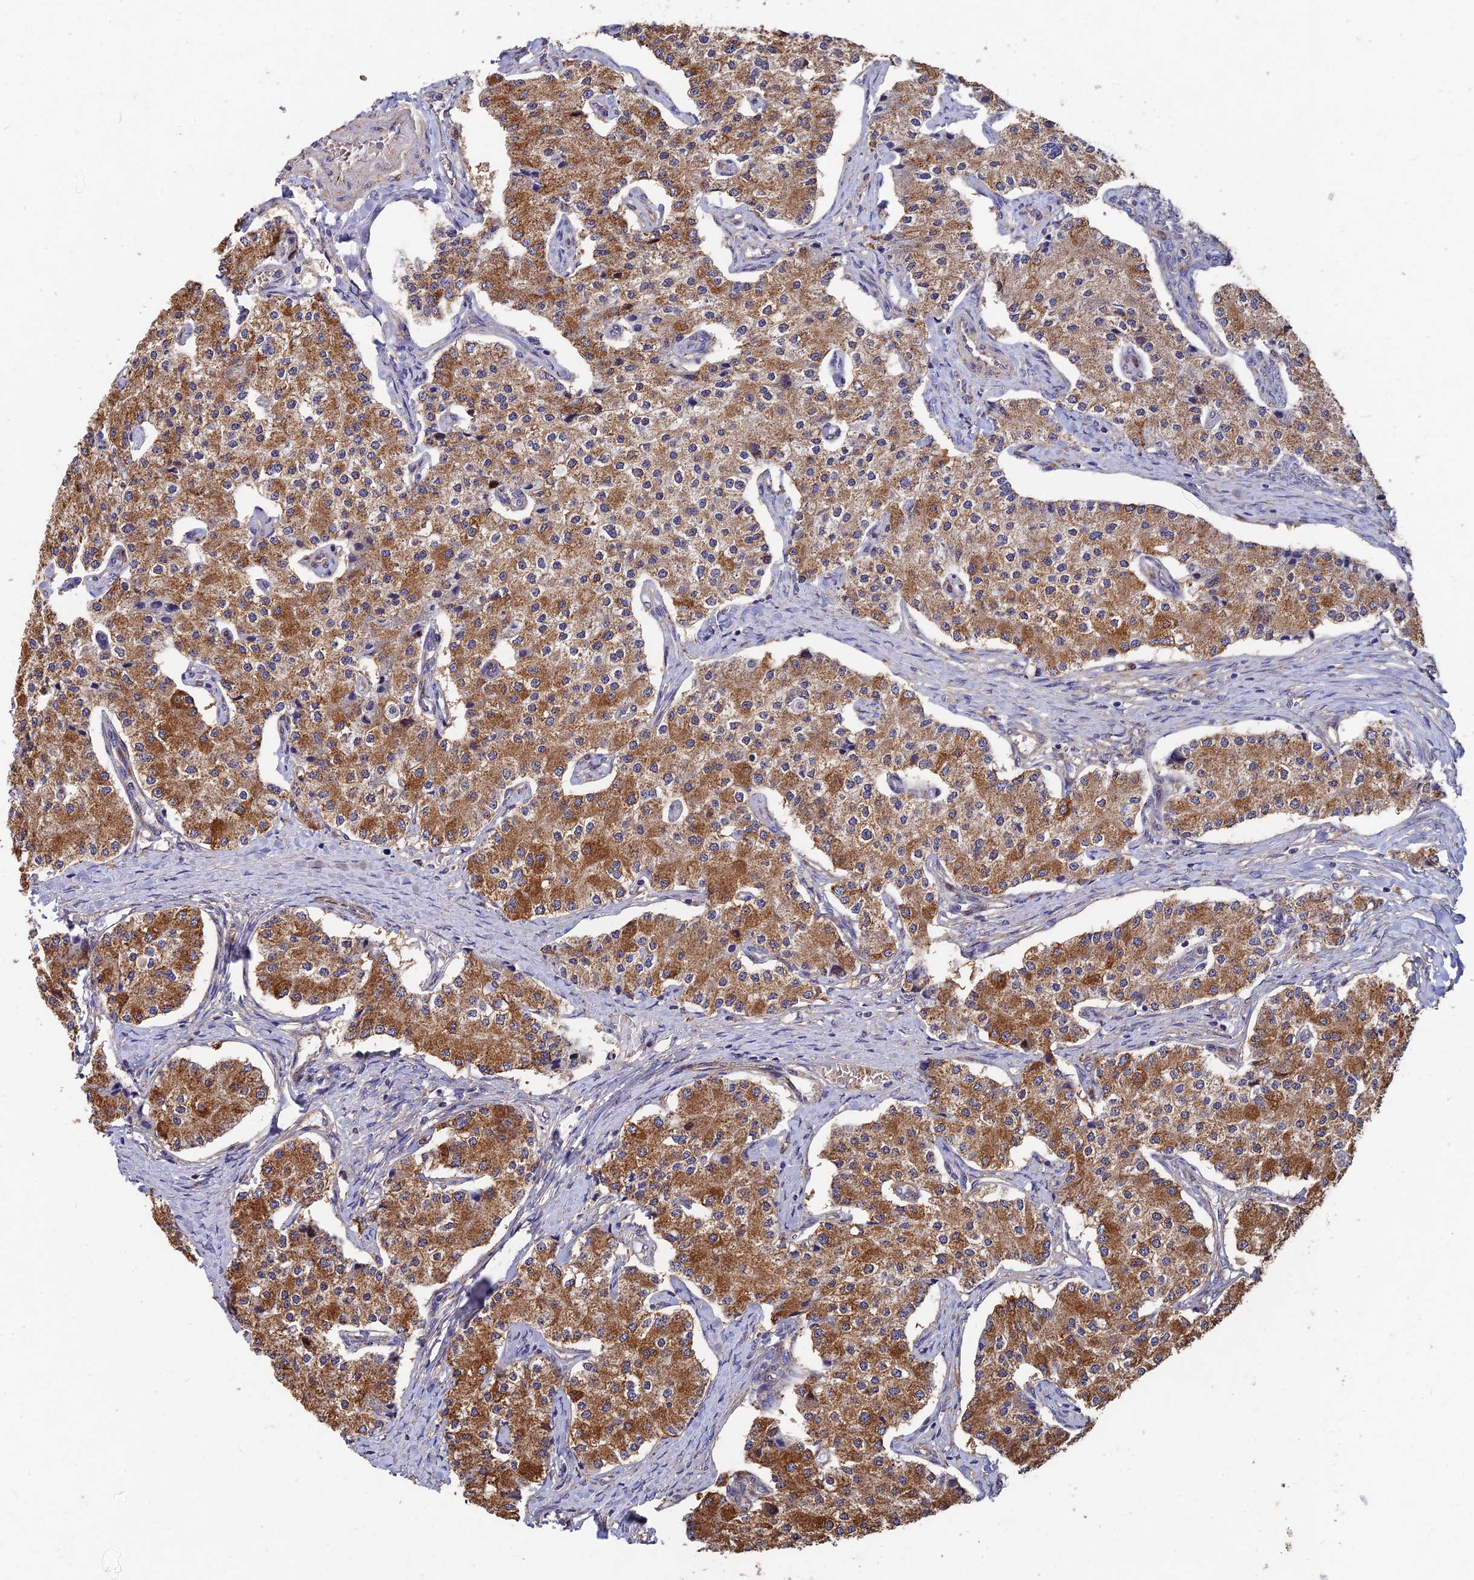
{"staining": {"intensity": "moderate", "quantity": ">75%", "location": "cytoplasmic/membranous"}, "tissue": "carcinoid", "cell_type": "Tumor cells", "image_type": "cancer", "snomed": [{"axis": "morphology", "description": "Carcinoid, malignant, NOS"}, {"axis": "topography", "description": "Colon"}], "caption": "A micrograph showing moderate cytoplasmic/membranous positivity in about >75% of tumor cells in carcinoid (malignant), as visualized by brown immunohistochemical staining.", "gene": "SLC38A11", "patient": {"sex": "female", "age": 52}}